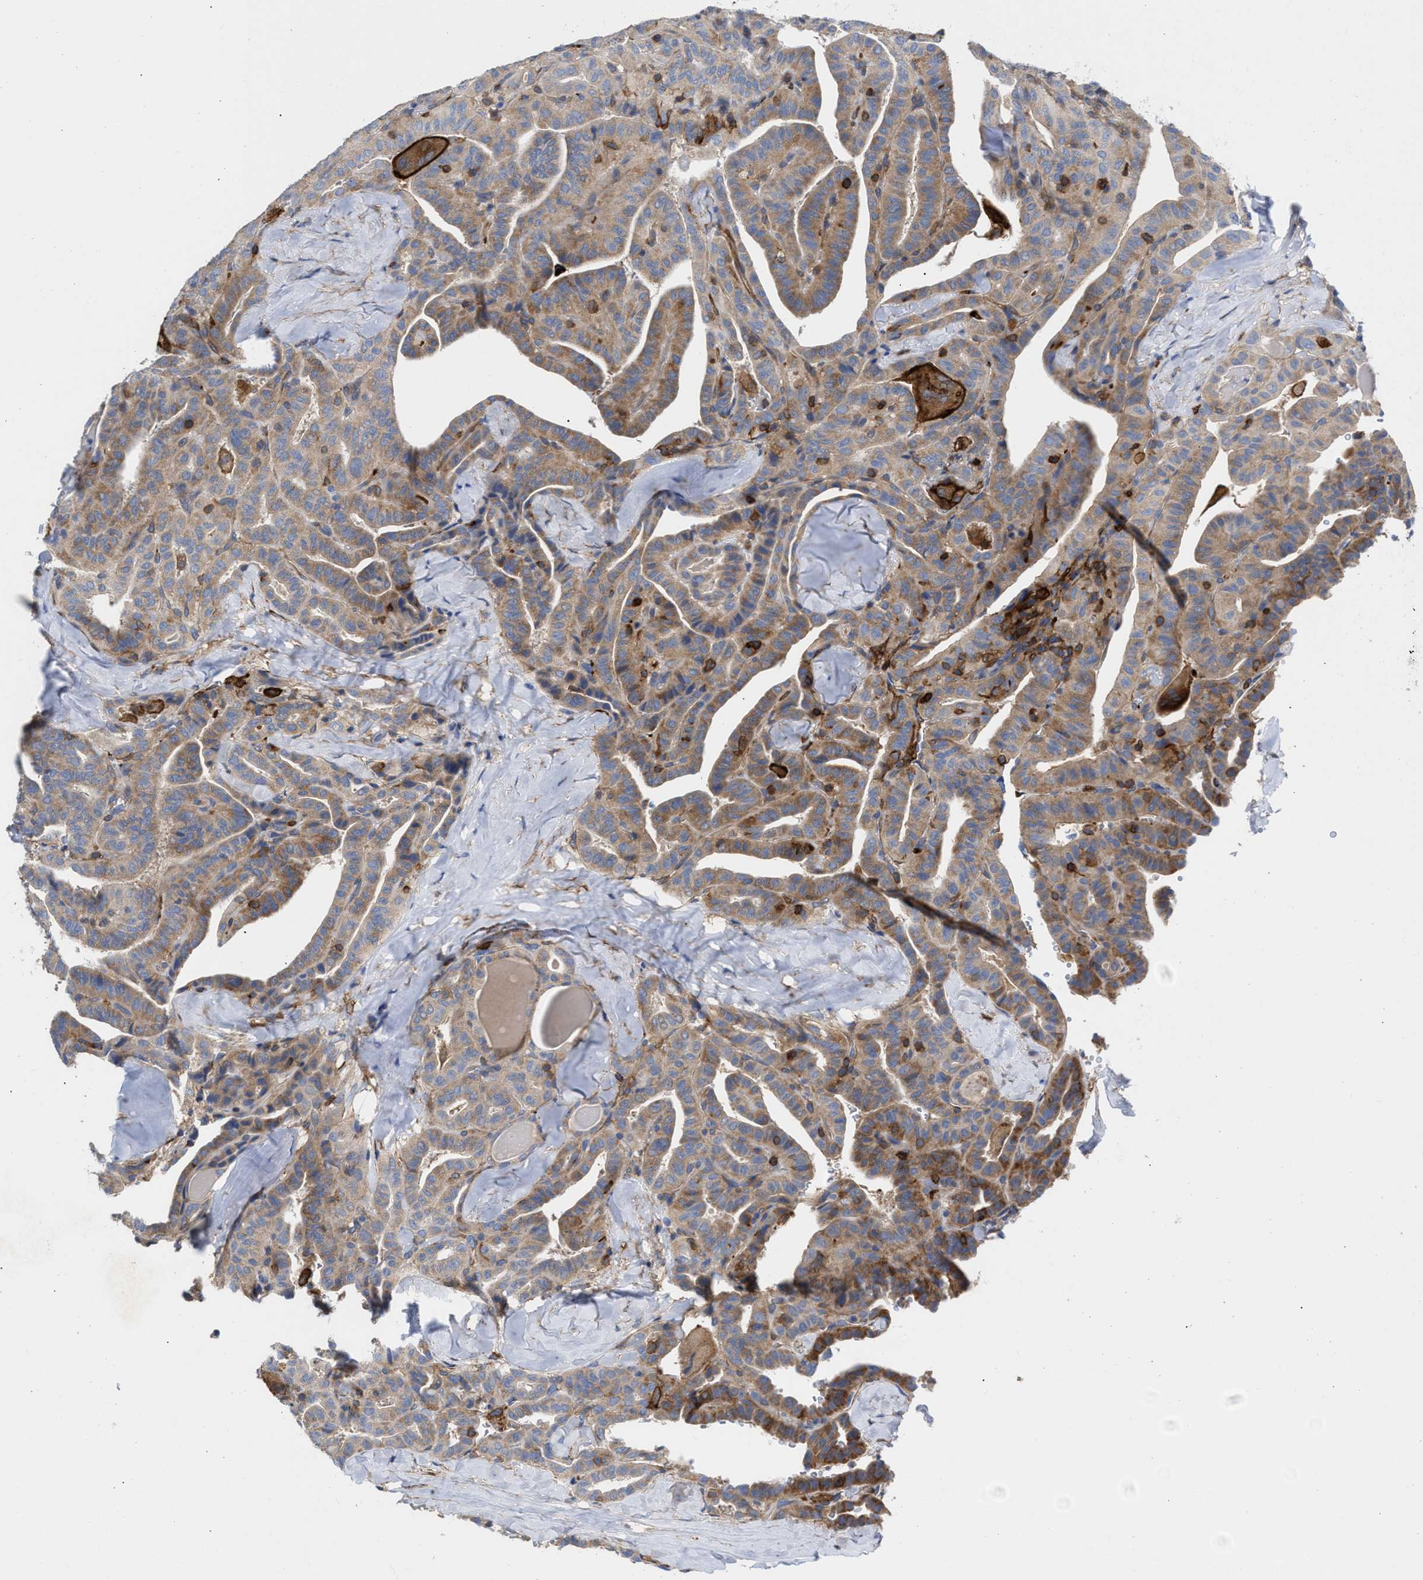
{"staining": {"intensity": "moderate", "quantity": "25%-75%", "location": "cytoplasmic/membranous"}, "tissue": "thyroid cancer", "cell_type": "Tumor cells", "image_type": "cancer", "snomed": [{"axis": "morphology", "description": "Papillary adenocarcinoma, NOS"}, {"axis": "topography", "description": "Thyroid gland"}], "caption": "Immunohistochemistry (IHC) micrograph of neoplastic tissue: thyroid papillary adenocarcinoma stained using IHC displays medium levels of moderate protein expression localized specifically in the cytoplasmic/membranous of tumor cells, appearing as a cytoplasmic/membranous brown color.", "gene": "HS3ST5", "patient": {"sex": "male", "age": 77}}